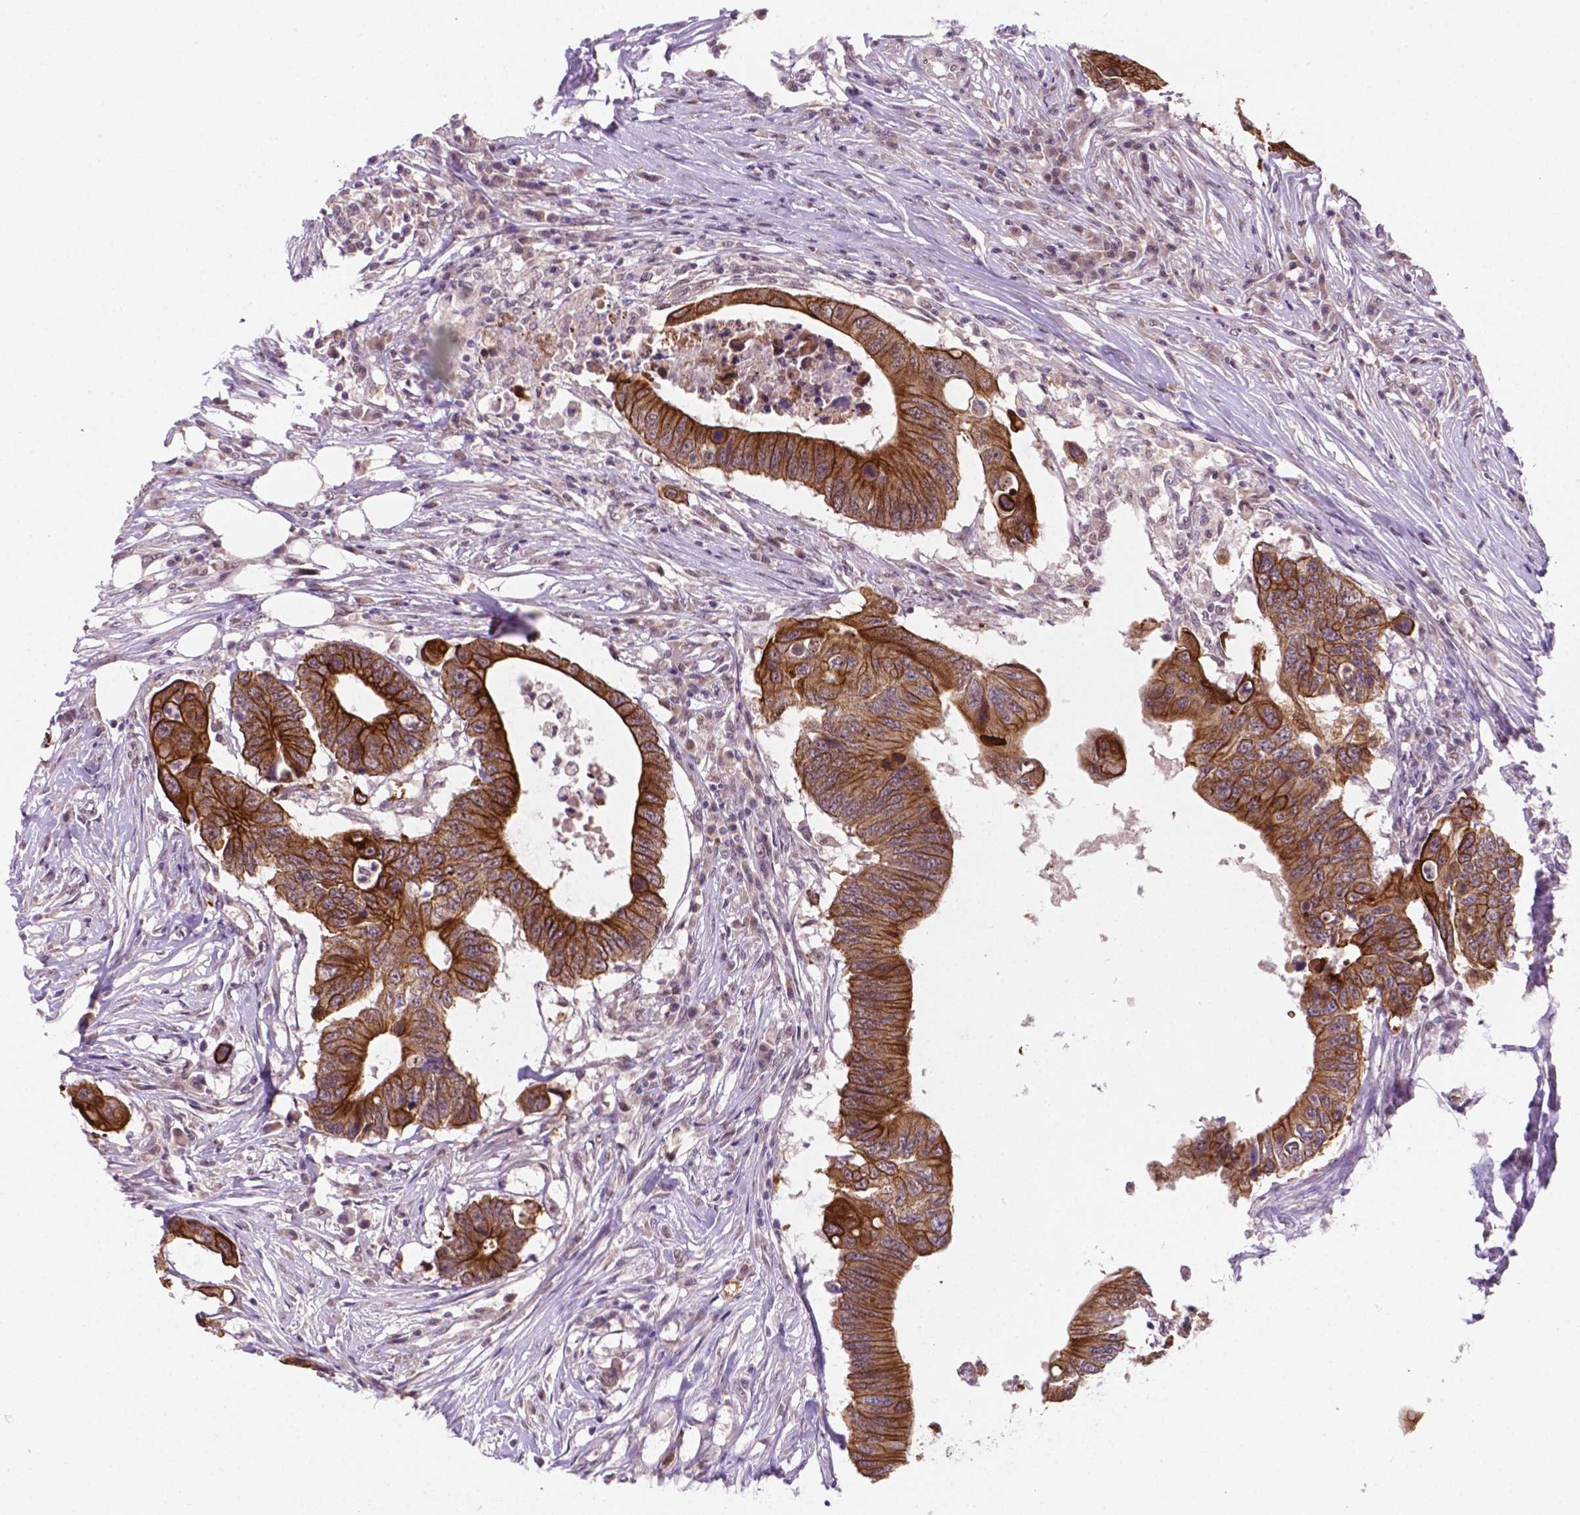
{"staining": {"intensity": "strong", "quantity": ">75%", "location": "cytoplasmic/membranous"}, "tissue": "colorectal cancer", "cell_type": "Tumor cells", "image_type": "cancer", "snomed": [{"axis": "morphology", "description": "Adenocarcinoma, NOS"}, {"axis": "topography", "description": "Colon"}], "caption": "Tumor cells show strong cytoplasmic/membranous expression in approximately >75% of cells in colorectal cancer (adenocarcinoma).", "gene": "SHLD3", "patient": {"sex": "male", "age": 71}}